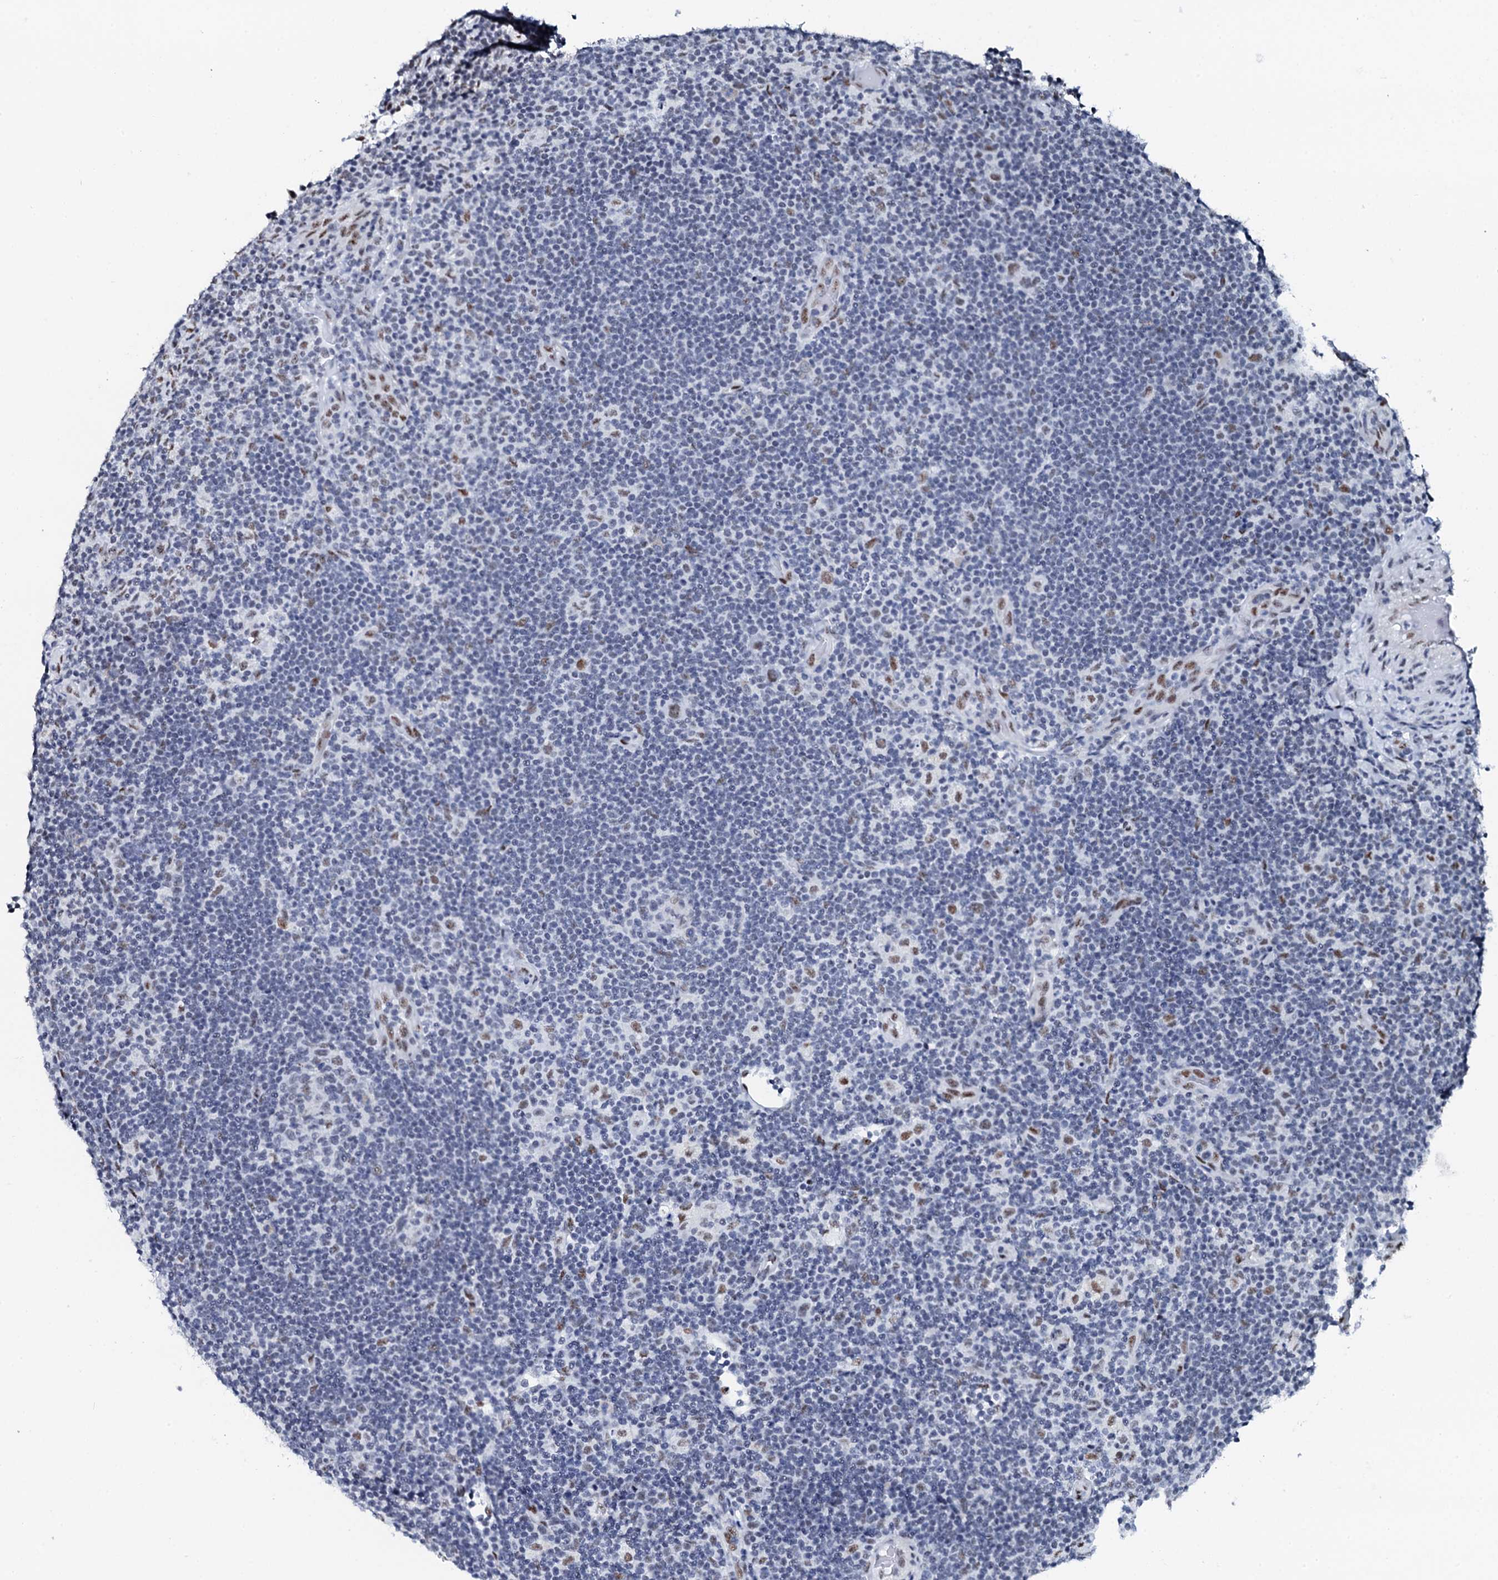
{"staining": {"intensity": "moderate", "quantity": ">75%", "location": "nuclear"}, "tissue": "lymphoma", "cell_type": "Tumor cells", "image_type": "cancer", "snomed": [{"axis": "morphology", "description": "Hodgkin's disease, NOS"}, {"axis": "topography", "description": "Lymph node"}], "caption": "Tumor cells exhibit medium levels of moderate nuclear expression in about >75% of cells in human lymphoma.", "gene": "NKAPD1", "patient": {"sex": "female", "age": 57}}